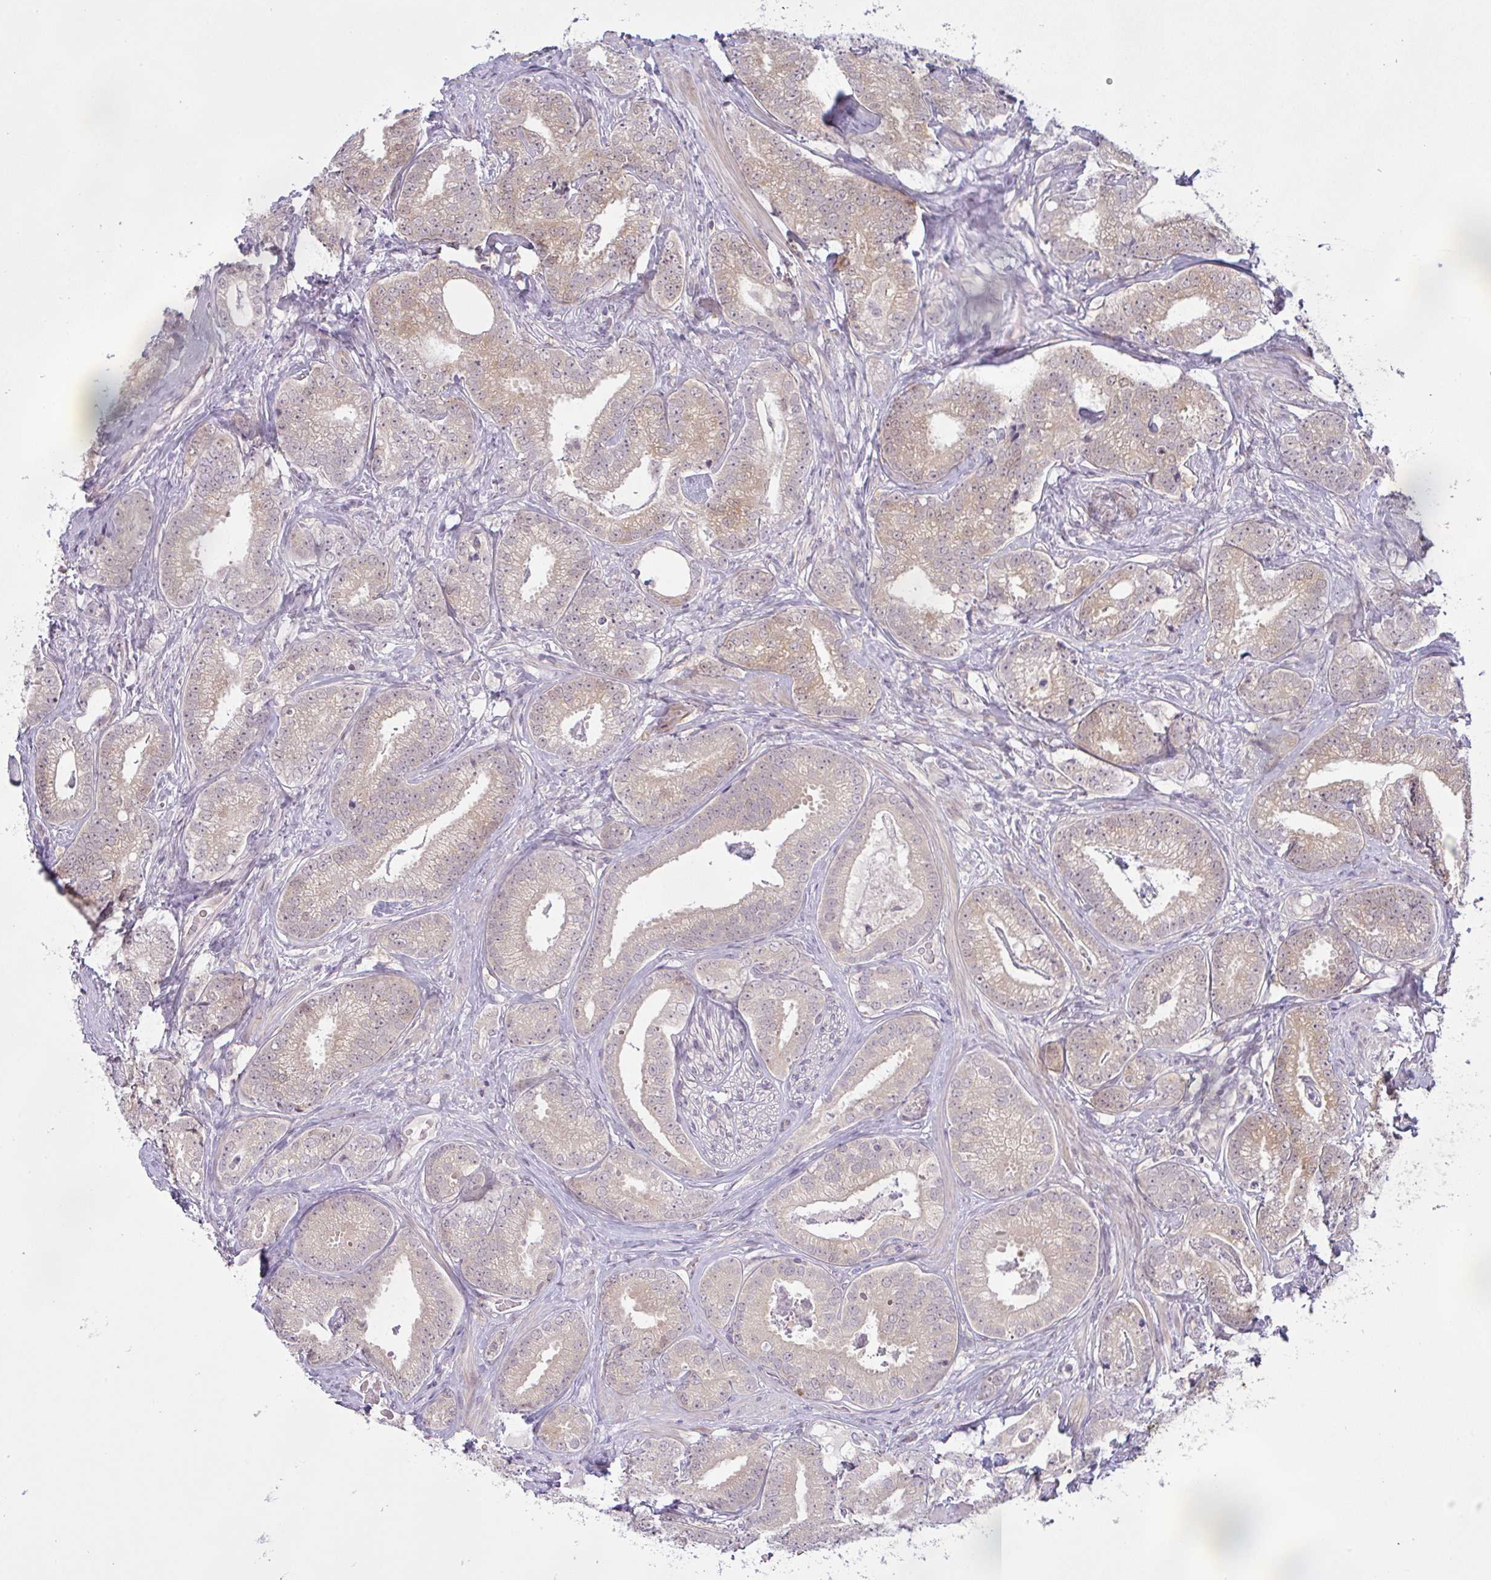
{"staining": {"intensity": "weak", "quantity": ">75%", "location": "cytoplasmic/membranous"}, "tissue": "prostate cancer", "cell_type": "Tumor cells", "image_type": "cancer", "snomed": [{"axis": "morphology", "description": "Adenocarcinoma, Low grade"}, {"axis": "topography", "description": "Prostate"}], "caption": "A brown stain labels weak cytoplasmic/membranous expression of a protein in human low-grade adenocarcinoma (prostate) tumor cells.", "gene": "CSE1L", "patient": {"sex": "male", "age": 63}}